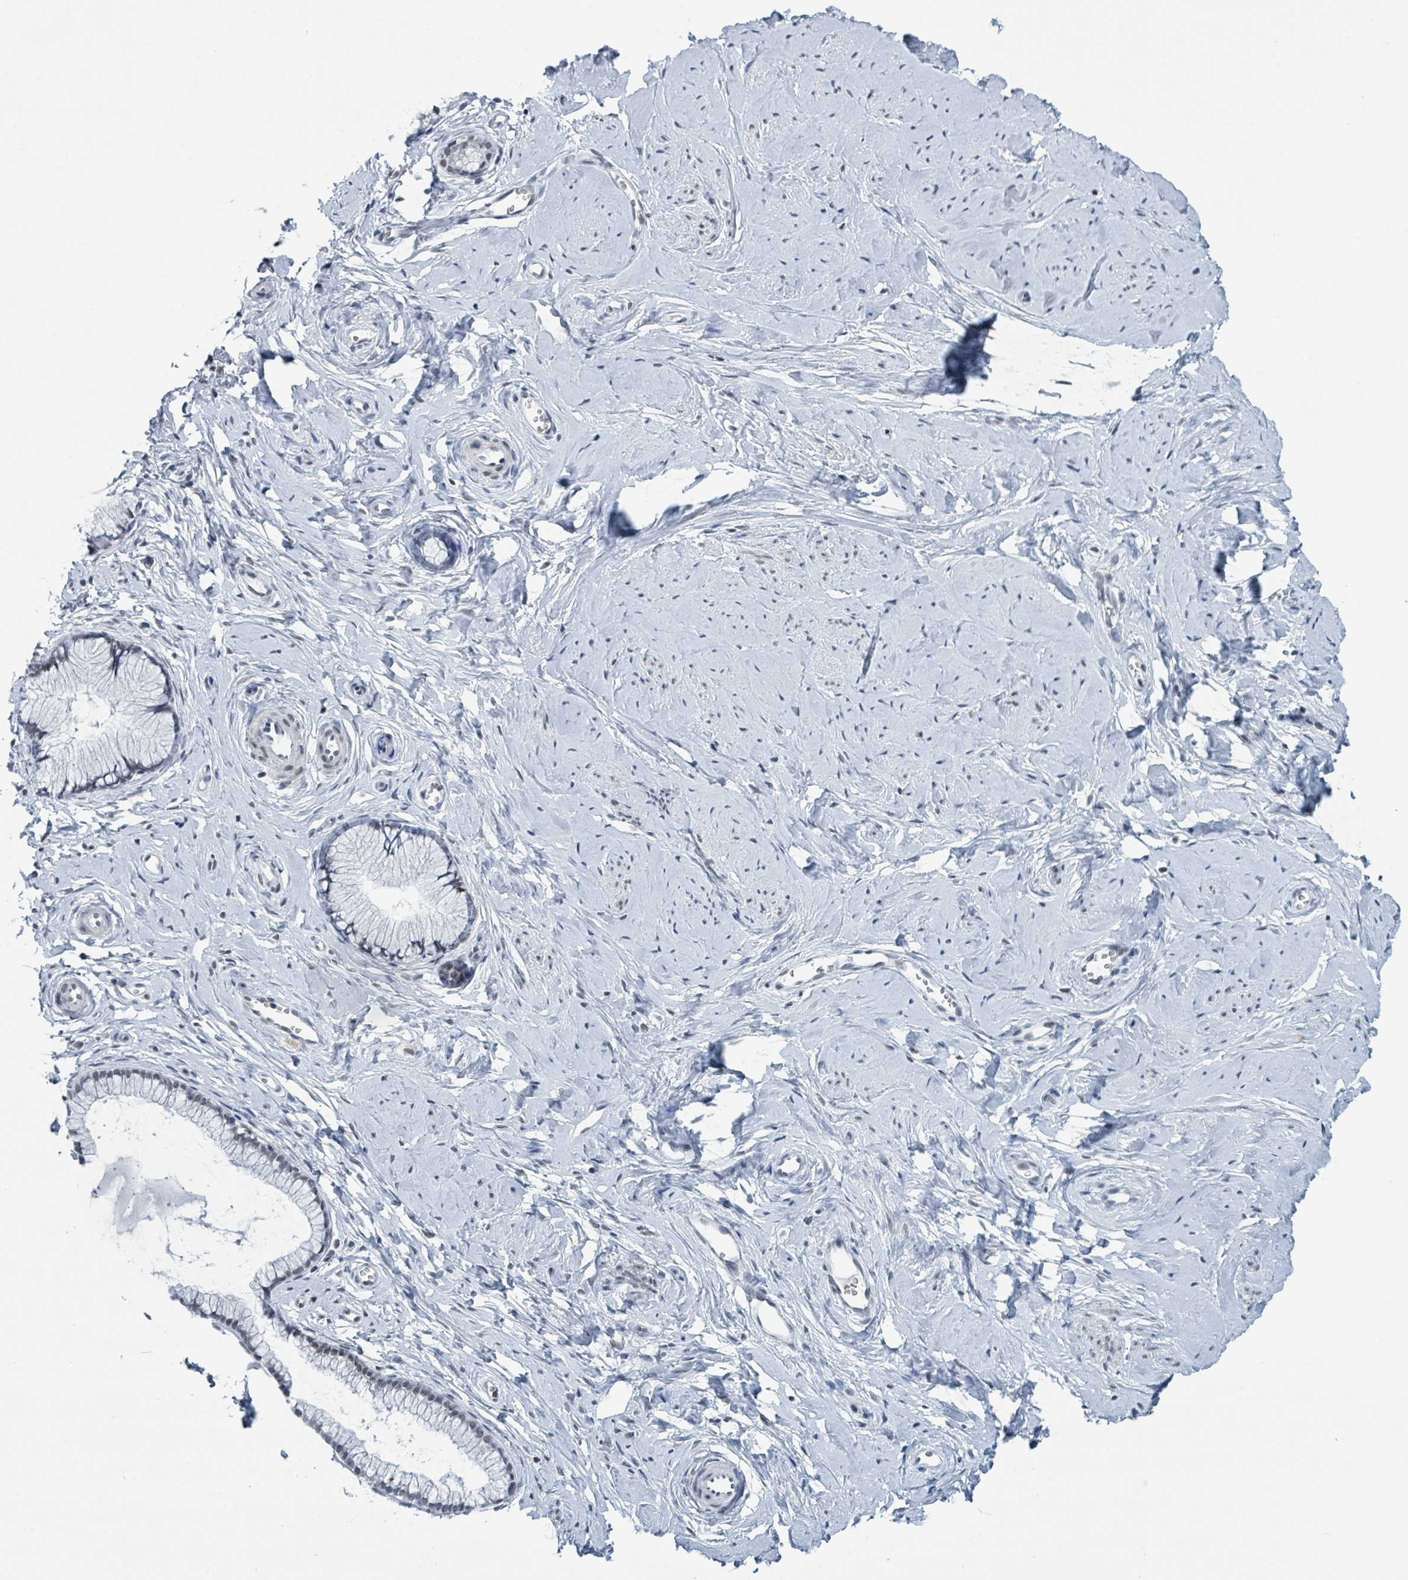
{"staining": {"intensity": "moderate", "quantity": "25%-75%", "location": "nuclear"}, "tissue": "cervix", "cell_type": "Glandular cells", "image_type": "normal", "snomed": [{"axis": "morphology", "description": "Normal tissue, NOS"}, {"axis": "topography", "description": "Cervix"}], "caption": "Approximately 25%-75% of glandular cells in benign cervix demonstrate moderate nuclear protein staining as visualized by brown immunohistochemical staining.", "gene": "EHMT2", "patient": {"sex": "female", "age": 40}}